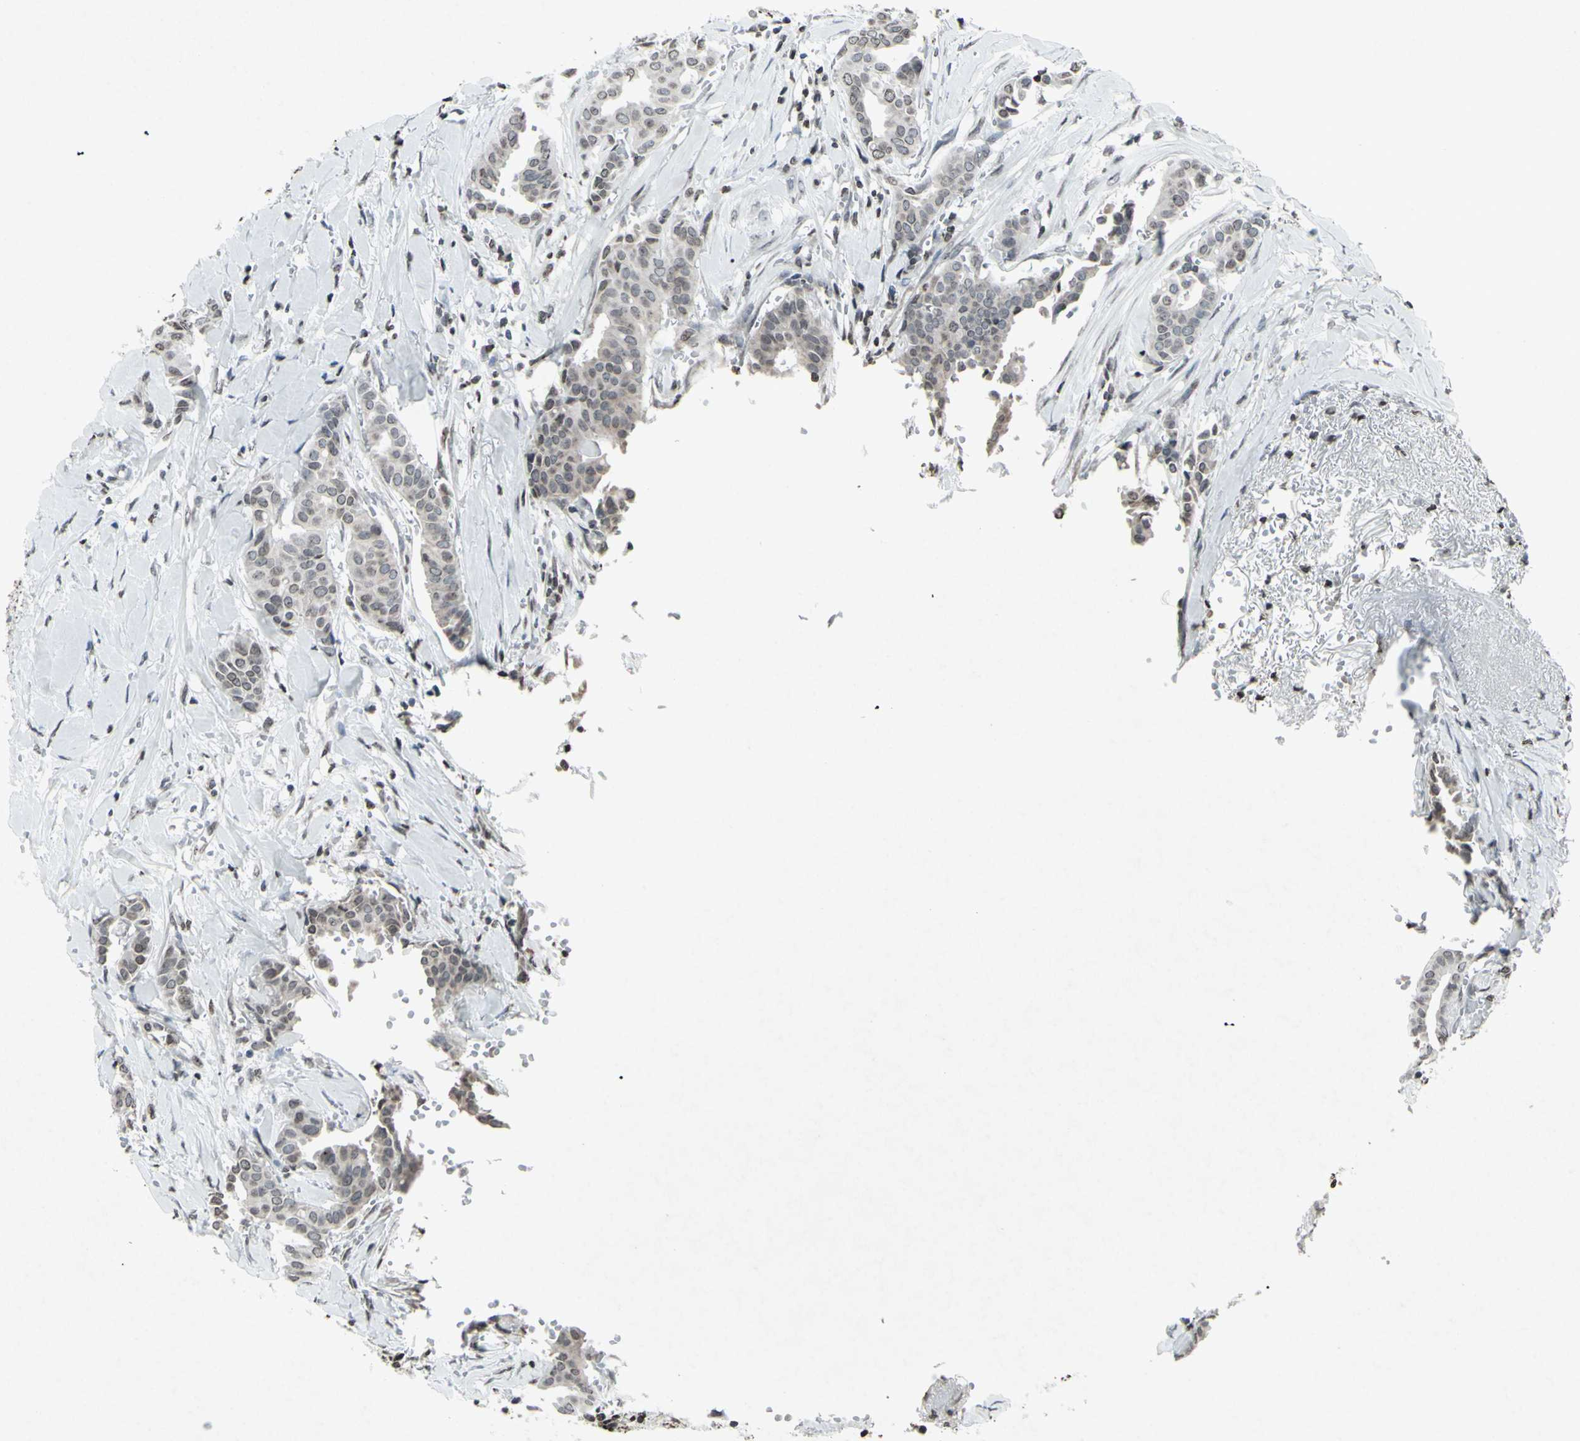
{"staining": {"intensity": "weak", "quantity": "25%-75%", "location": "cytoplasmic/membranous"}, "tissue": "head and neck cancer", "cell_type": "Tumor cells", "image_type": "cancer", "snomed": [{"axis": "morphology", "description": "Adenocarcinoma, NOS"}, {"axis": "topography", "description": "Salivary gland"}, {"axis": "topography", "description": "Head-Neck"}], "caption": "The histopathology image exhibits immunohistochemical staining of adenocarcinoma (head and neck). There is weak cytoplasmic/membranous expression is seen in about 25%-75% of tumor cells. (DAB (3,3'-diaminobenzidine) IHC with brightfield microscopy, high magnification).", "gene": "CD79B", "patient": {"sex": "female", "age": 59}}